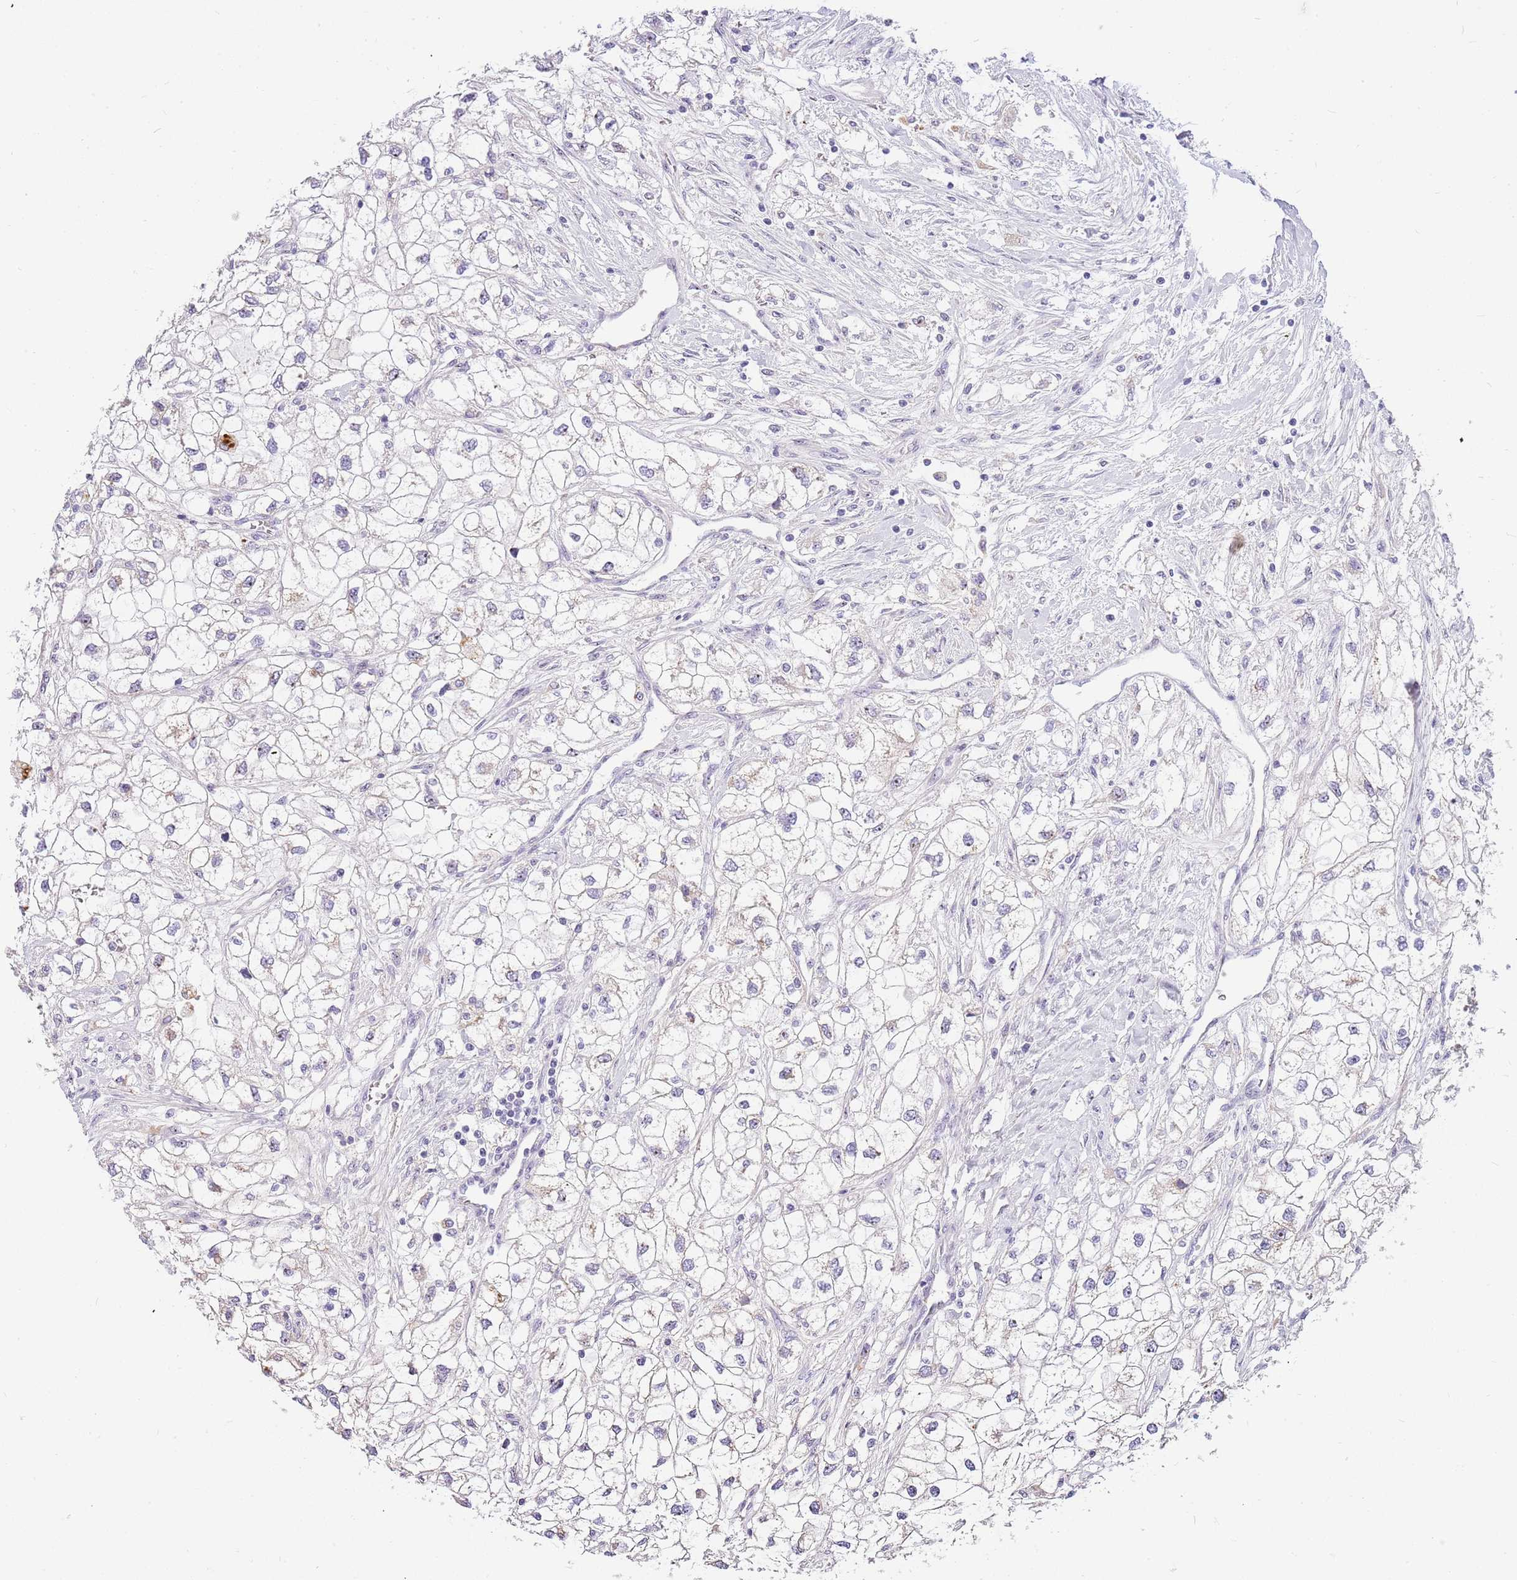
{"staining": {"intensity": "negative", "quantity": "none", "location": "none"}, "tissue": "renal cancer", "cell_type": "Tumor cells", "image_type": "cancer", "snomed": [{"axis": "morphology", "description": "Adenocarcinoma, NOS"}, {"axis": "topography", "description": "Kidney"}], "caption": "The immunohistochemistry micrograph has no significant positivity in tumor cells of renal cancer (adenocarcinoma) tissue.", "gene": "DNAJA3", "patient": {"sex": "male", "age": 59}}